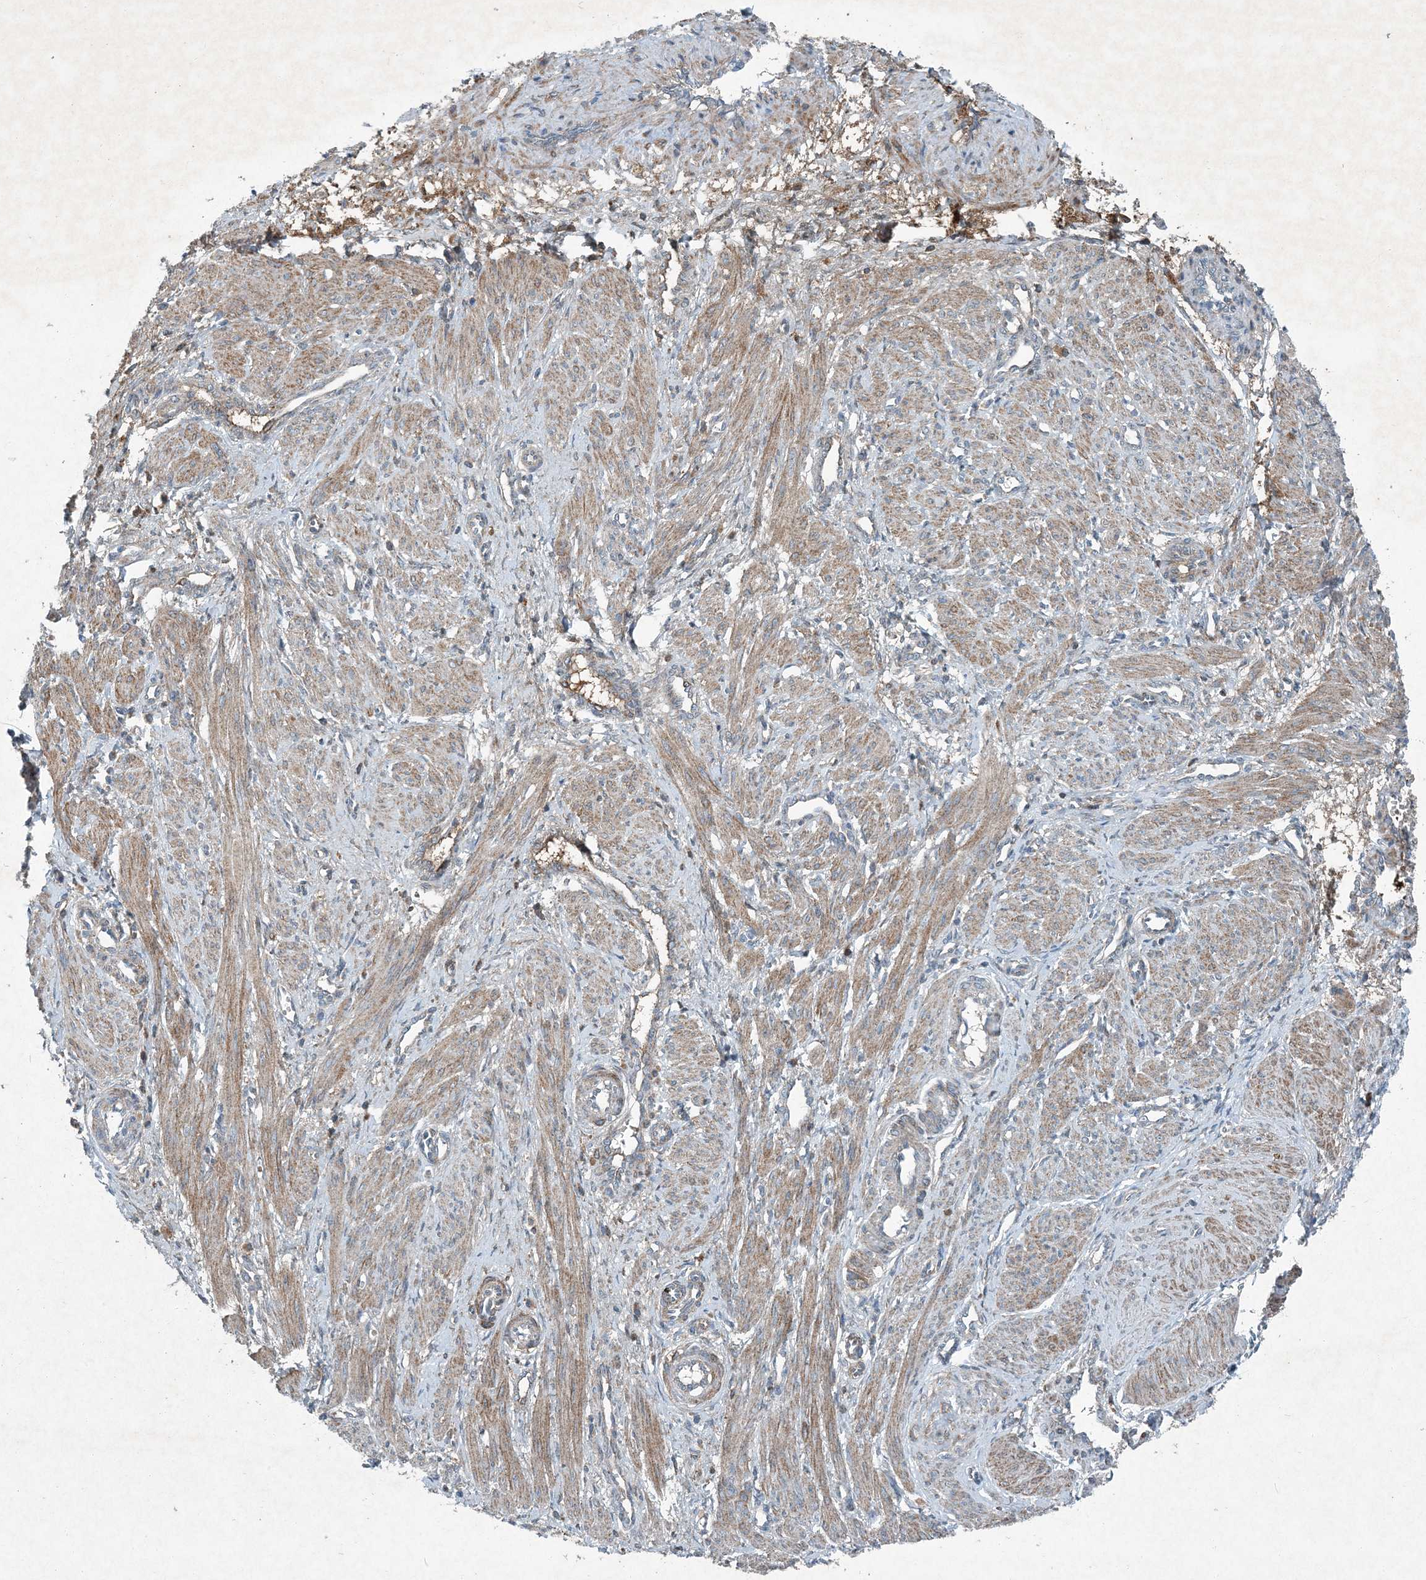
{"staining": {"intensity": "moderate", "quantity": ">75%", "location": "cytoplasmic/membranous"}, "tissue": "smooth muscle", "cell_type": "Smooth muscle cells", "image_type": "normal", "snomed": [{"axis": "morphology", "description": "Normal tissue, NOS"}, {"axis": "topography", "description": "Endometrium"}], "caption": "Brown immunohistochemical staining in normal human smooth muscle displays moderate cytoplasmic/membranous staining in approximately >75% of smooth muscle cells. (Brightfield microscopy of DAB IHC at high magnification).", "gene": "APOM", "patient": {"sex": "female", "age": 33}}